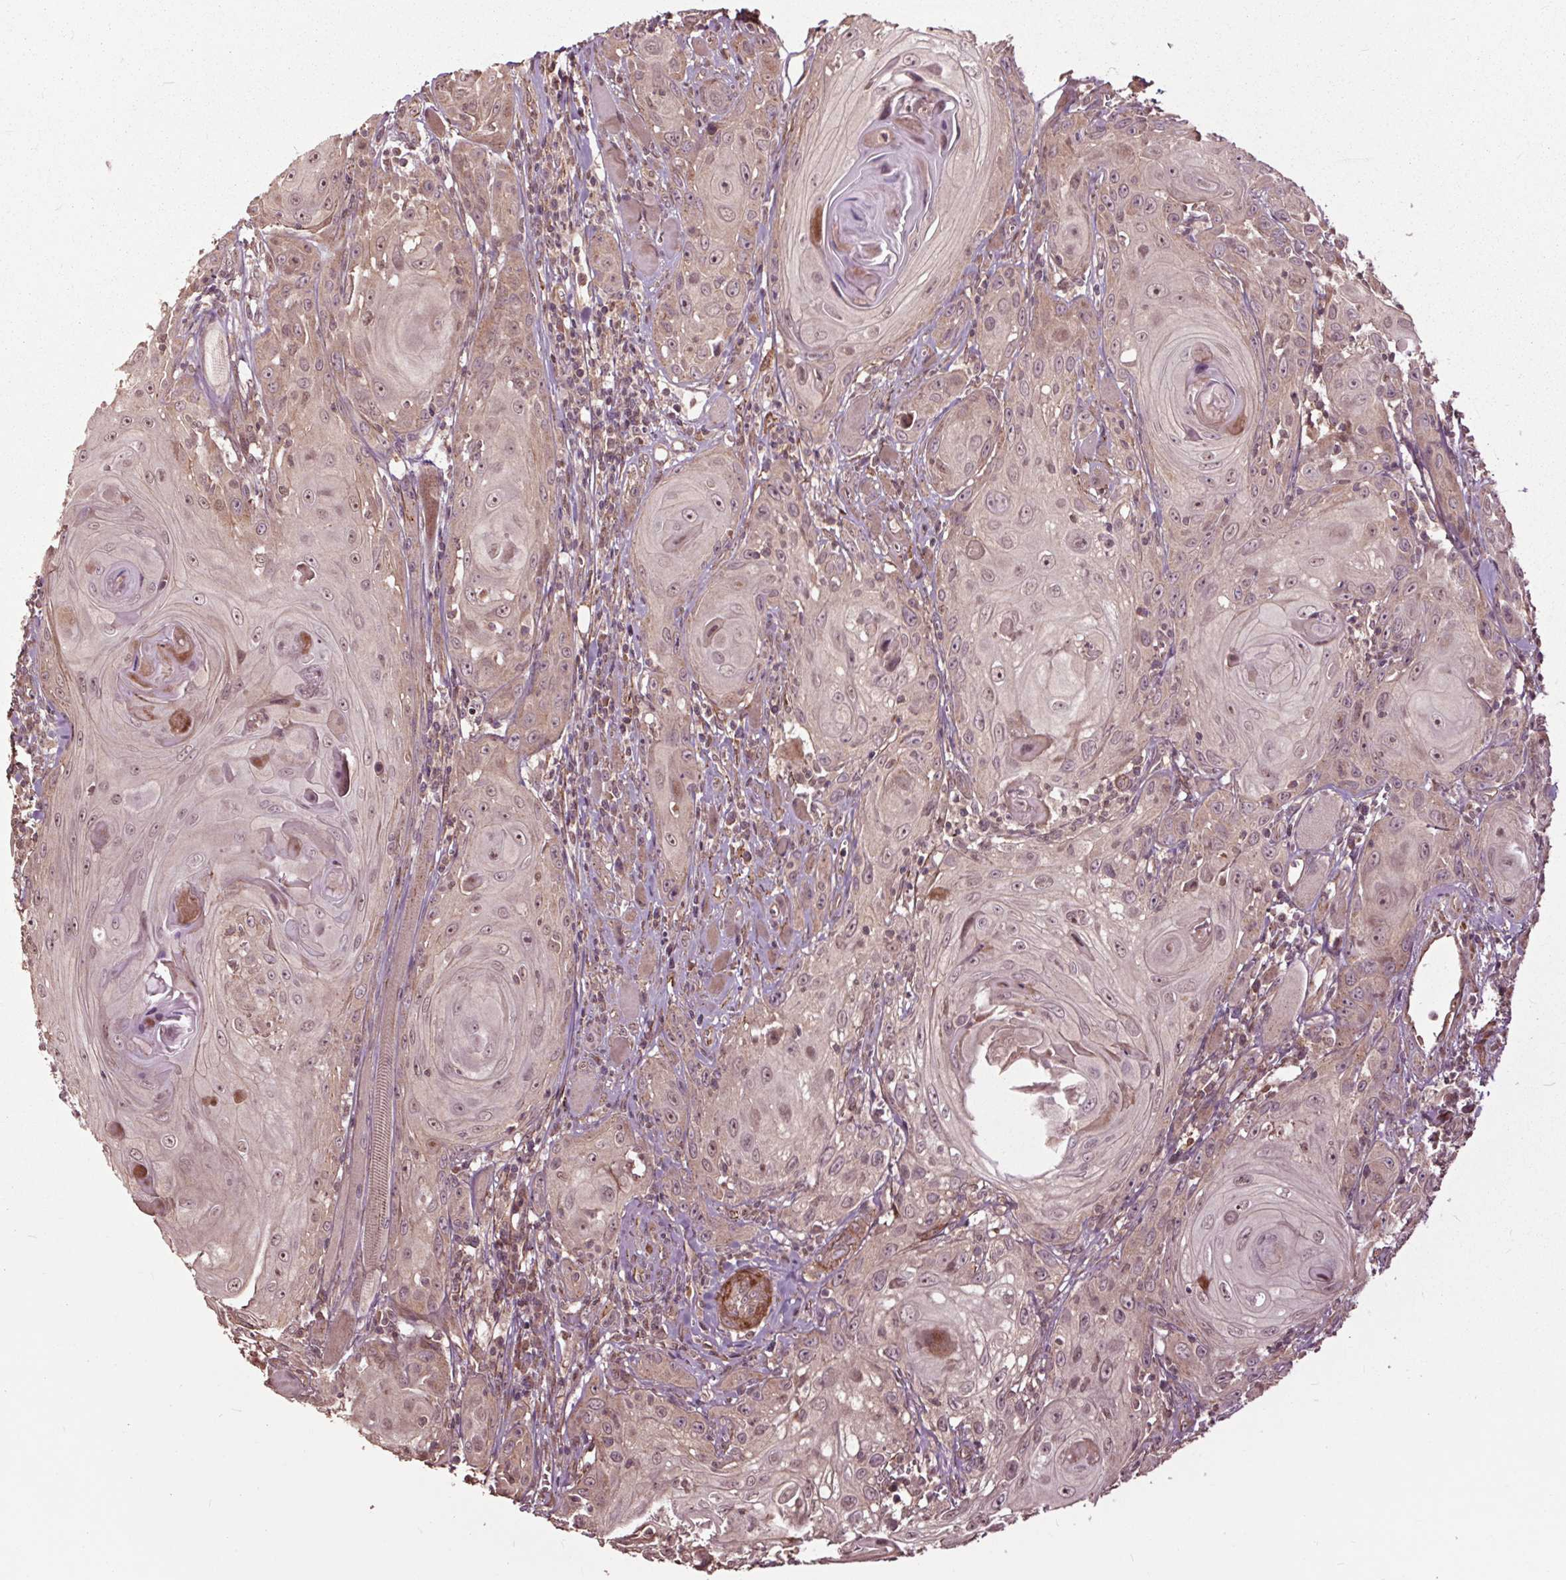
{"staining": {"intensity": "weak", "quantity": ">75%", "location": "nuclear"}, "tissue": "head and neck cancer", "cell_type": "Tumor cells", "image_type": "cancer", "snomed": [{"axis": "morphology", "description": "Squamous cell carcinoma, NOS"}, {"axis": "topography", "description": "Head-Neck"}], "caption": "Head and neck cancer (squamous cell carcinoma) stained with immunohistochemistry (IHC) reveals weak nuclear expression in about >75% of tumor cells. Nuclei are stained in blue.", "gene": "CEP95", "patient": {"sex": "female", "age": 80}}